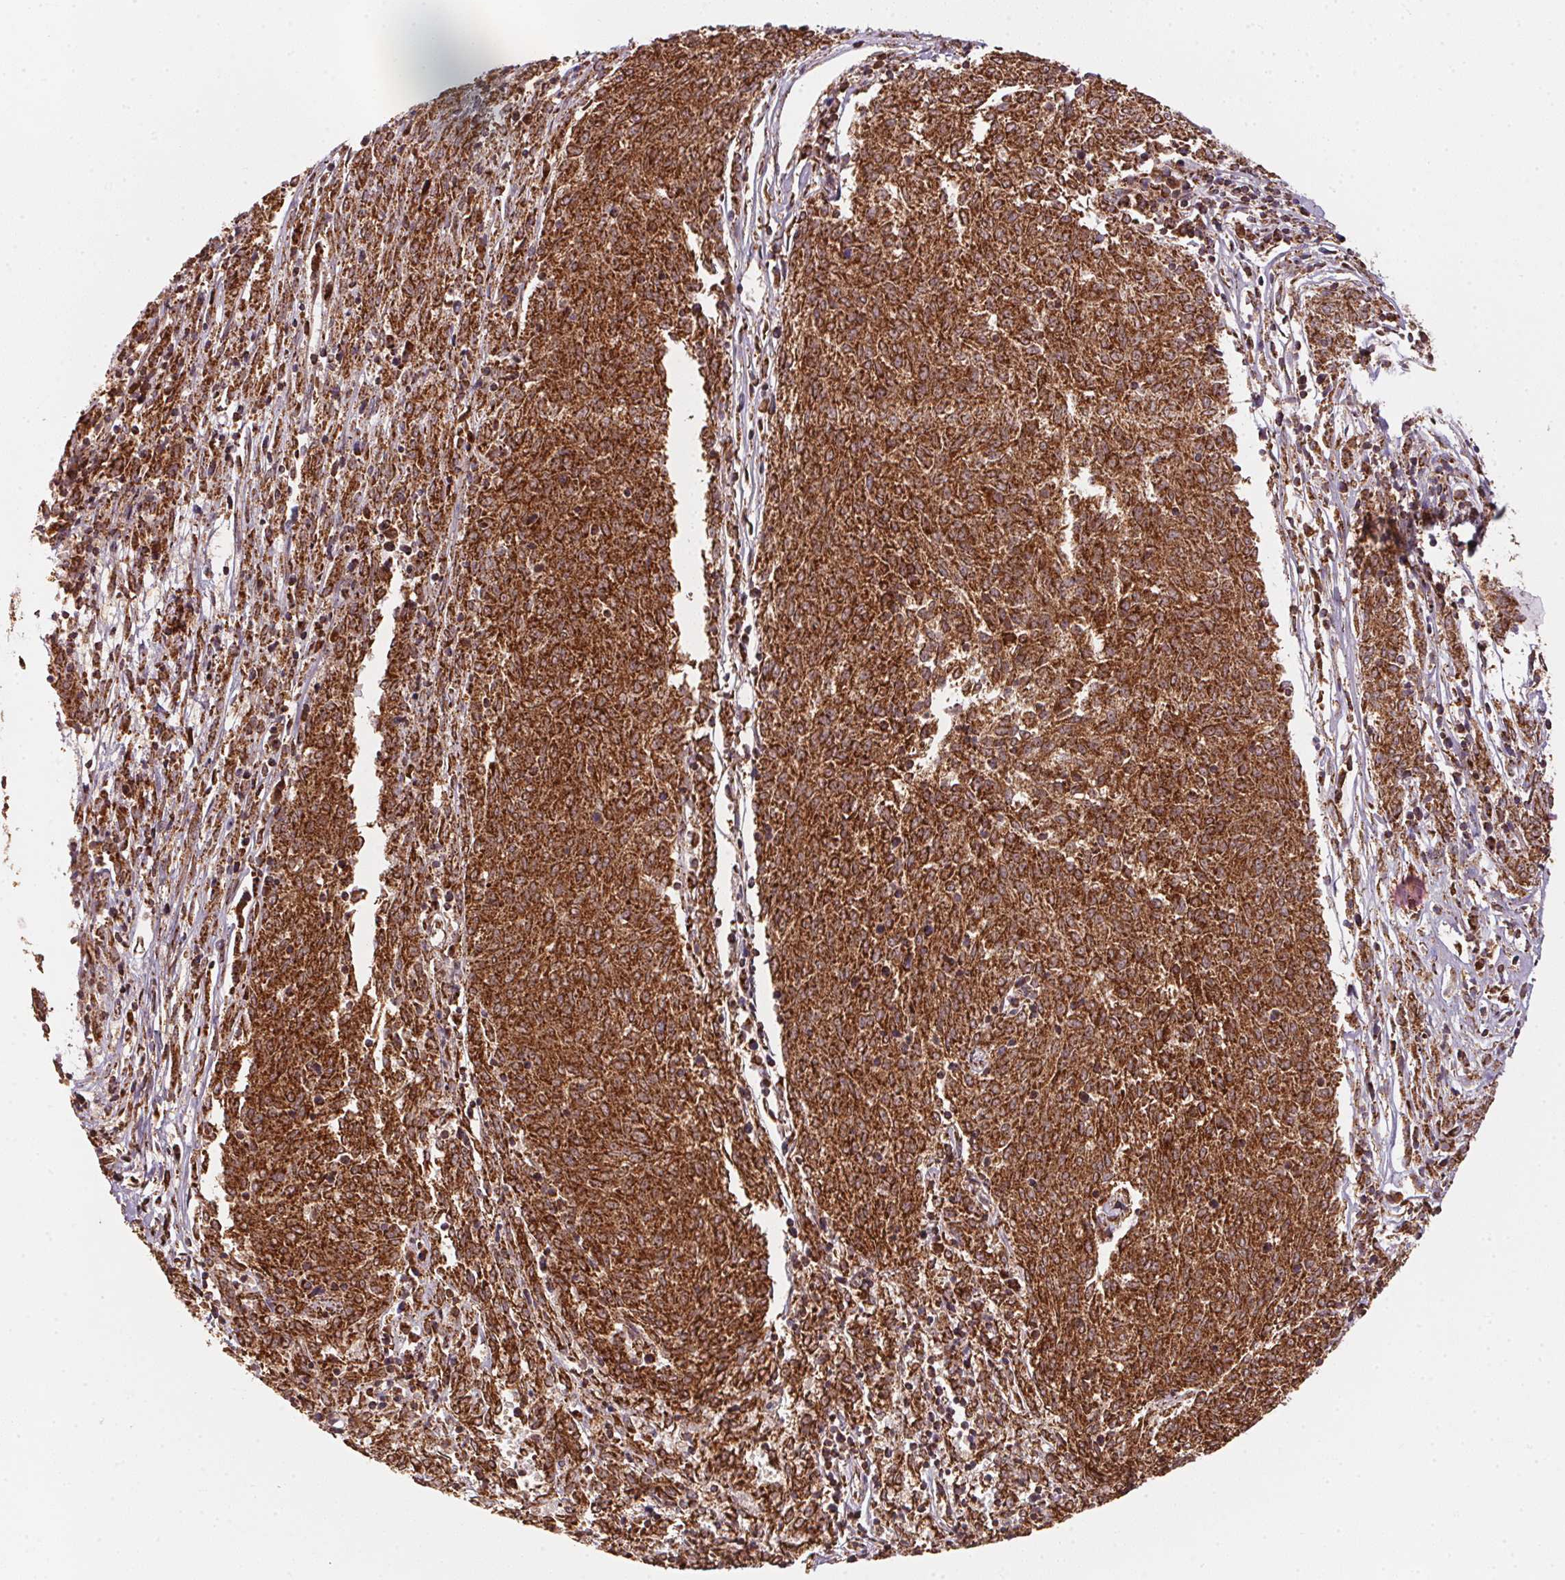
{"staining": {"intensity": "strong", "quantity": ">75%", "location": "cytoplasmic/membranous"}, "tissue": "melanoma", "cell_type": "Tumor cells", "image_type": "cancer", "snomed": [{"axis": "morphology", "description": "Malignant melanoma, NOS"}, {"axis": "topography", "description": "Skin"}], "caption": "Tumor cells display high levels of strong cytoplasmic/membranous expression in about >75% of cells in human malignant melanoma.", "gene": "NDUFS2", "patient": {"sex": "female", "age": 72}}